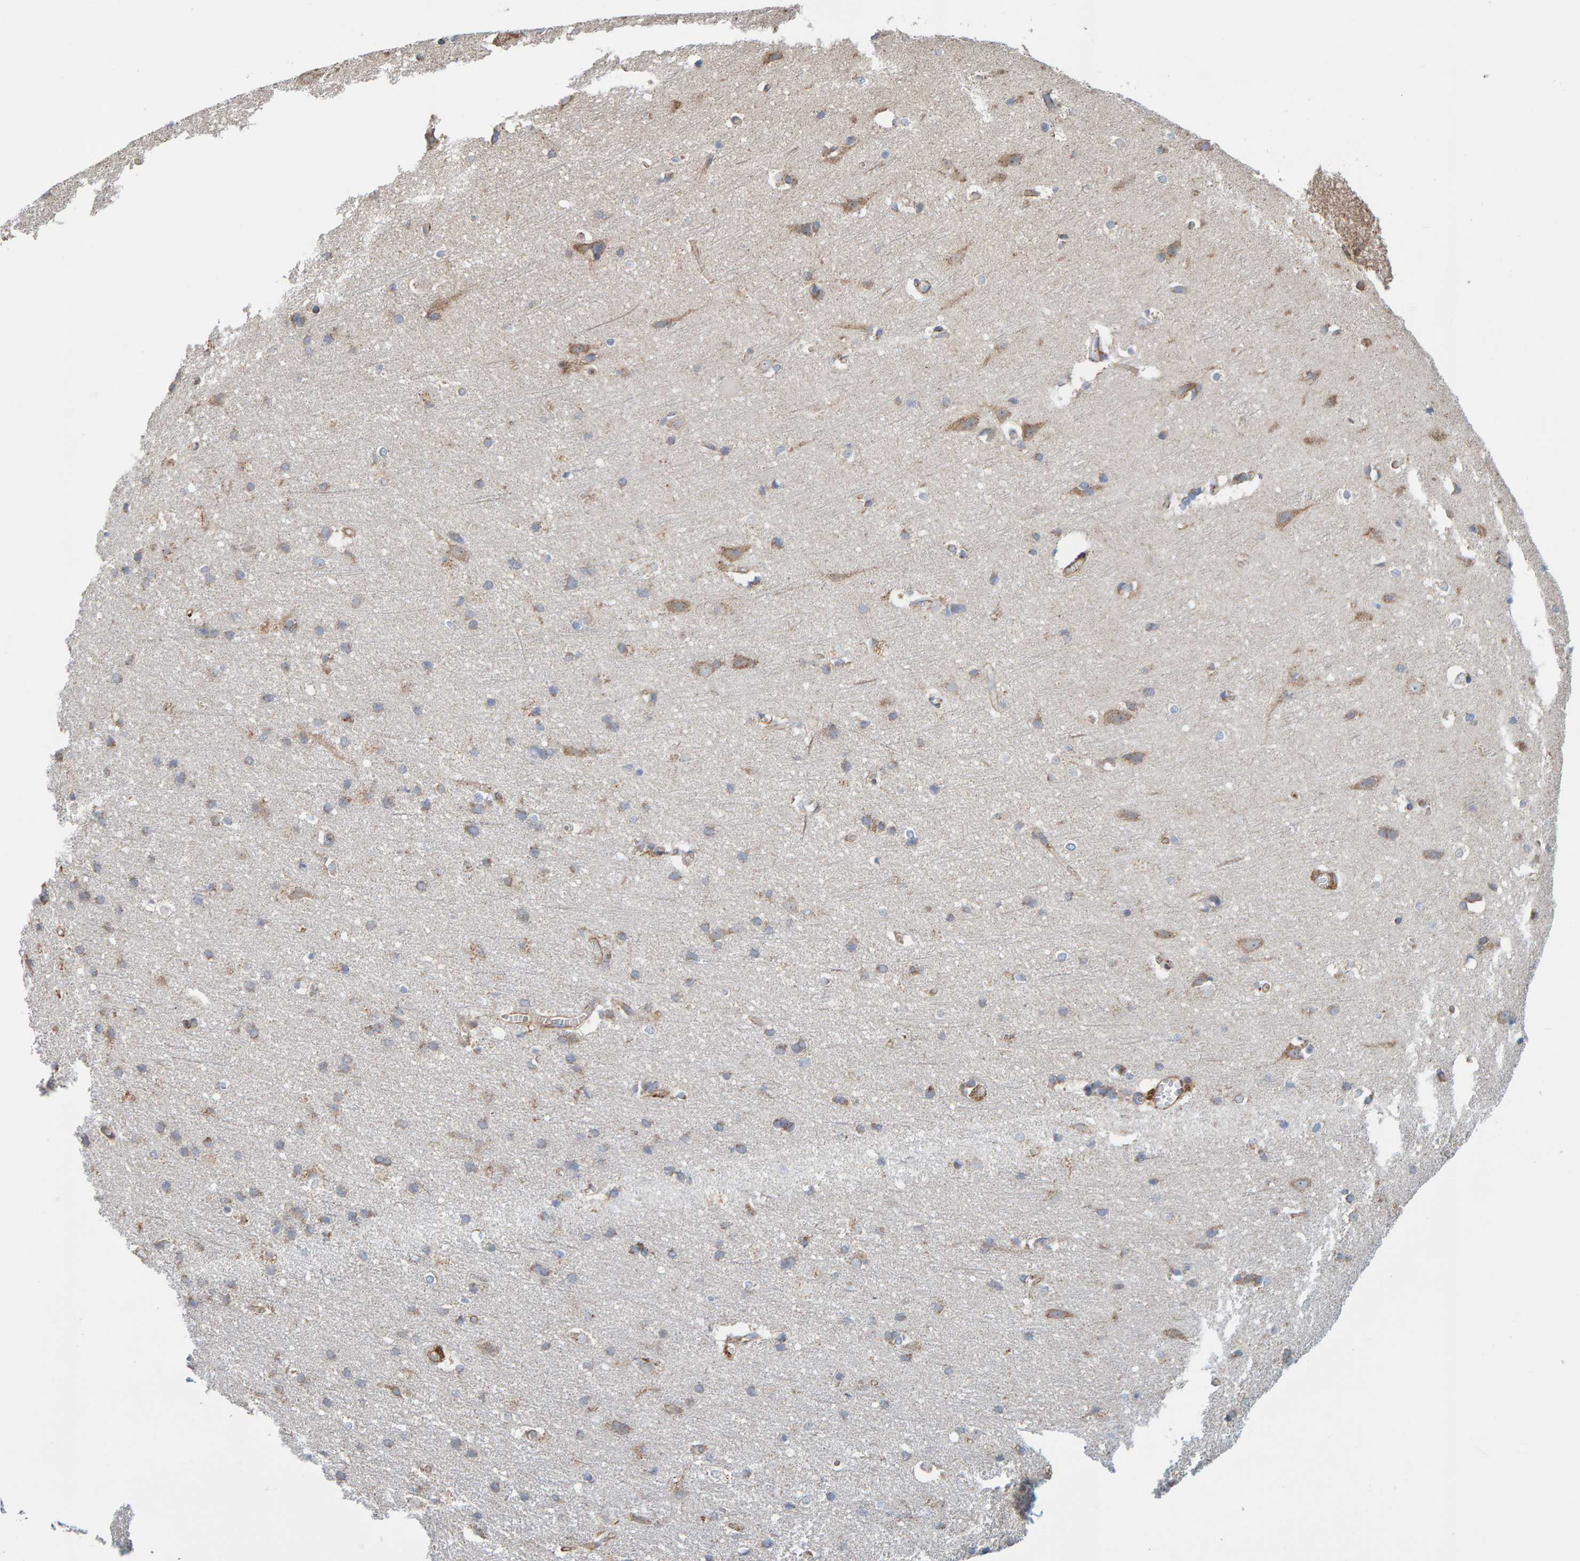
{"staining": {"intensity": "moderate", "quantity": "25%-75%", "location": "cytoplasmic/membranous"}, "tissue": "cerebral cortex", "cell_type": "Endothelial cells", "image_type": "normal", "snomed": [{"axis": "morphology", "description": "Normal tissue, NOS"}, {"axis": "topography", "description": "Cerebral cortex"}], "caption": "Cerebral cortex stained with immunohistochemistry displays moderate cytoplasmic/membranous expression in about 25%-75% of endothelial cells. The protein of interest is stained brown, and the nuclei are stained in blue (DAB IHC with brightfield microscopy, high magnification).", "gene": "MRPL45", "patient": {"sex": "male", "age": 54}}